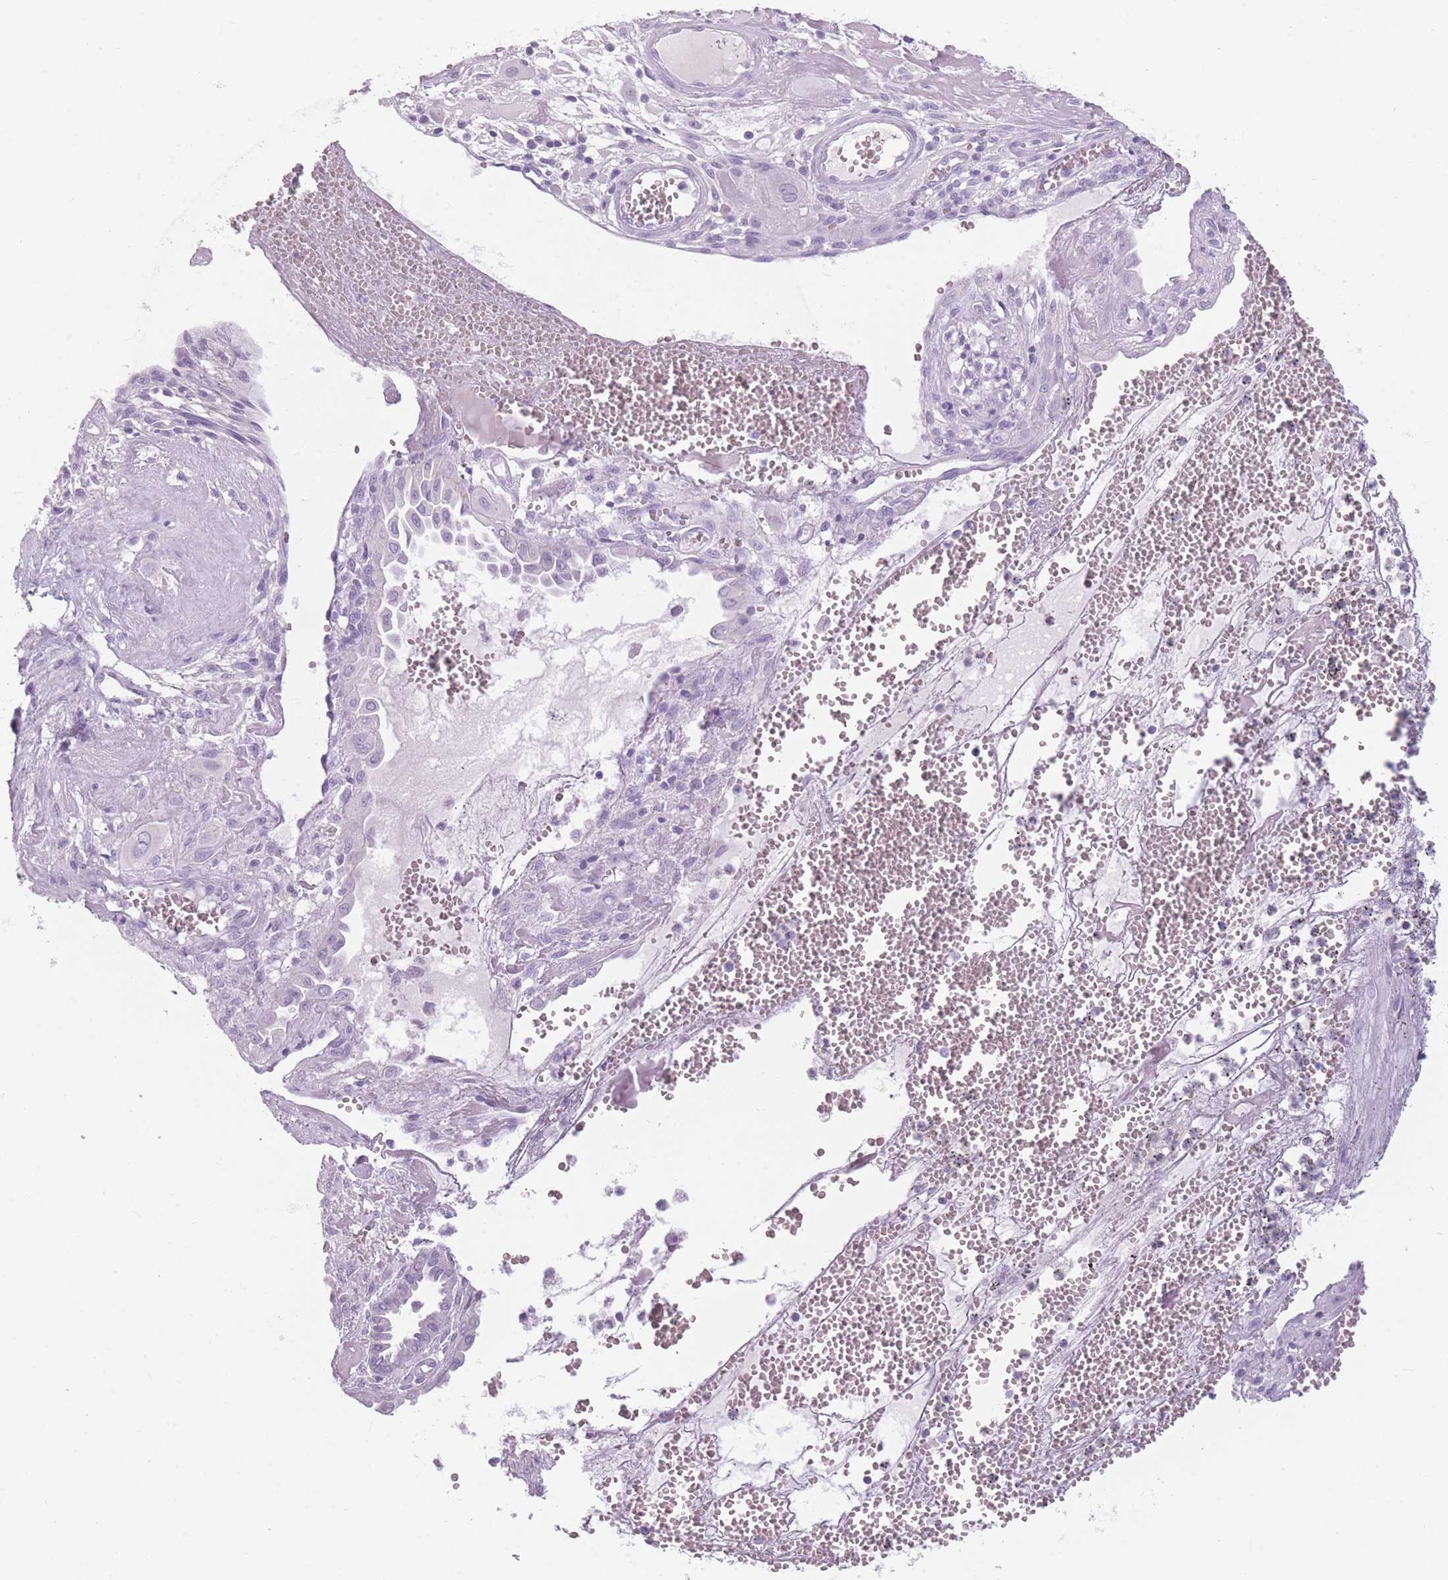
{"staining": {"intensity": "negative", "quantity": "none", "location": "none"}, "tissue": "cervical cancer", "cell_type": "Tumor cells", "image_type": "cancer", "snomed": [{"axis": "morphology", "description": "Squamous cell carcinoma, NOS"}, {"axis": "topography", "description": "Cervix"}], "caption": "Immunohistochemistry (IHC) of human cervical squamous cell carcinoma shows no positivity in tumor cells.", "gene": "CCNO", "patient": {"sex": "female", "age": 34}}